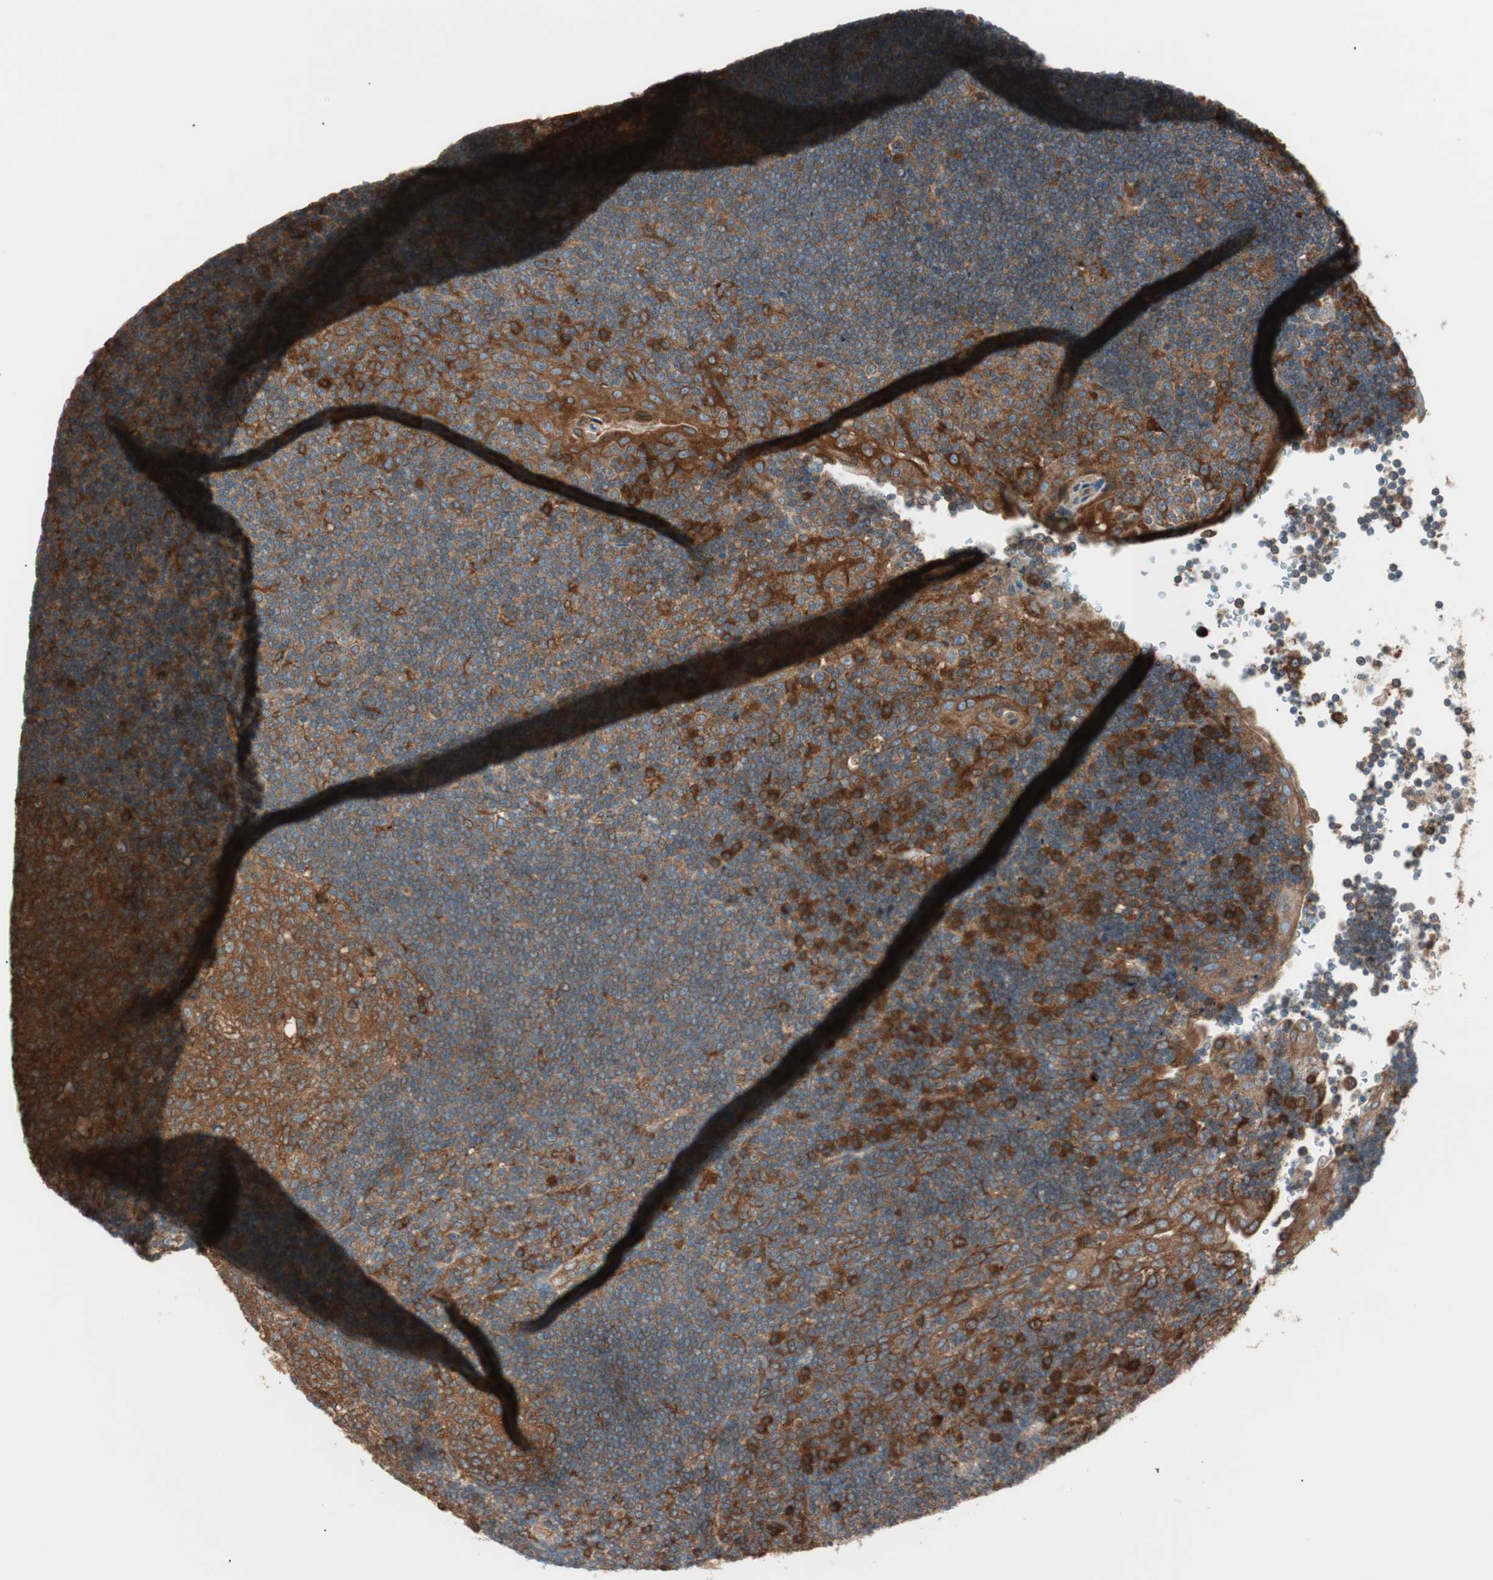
{"staining": {"intensity": "strong", "quantity": ">75%", "location": "cytoplasmic/membranous"}, "tissue": "tonsil", "cell_type": "Germinal center cells", "image_type": "normal", "snomed": [{"axis": "morphology", "description": "Normal tissue, NOS"}, {"axis": "topography", "description": "Tonsil"}], "caption": "Immunohistochemical staining of normal tonsil reveals strong cytoplasmic/membranous protein staining in about >75% of germinal center cells.", "gene": "RAB5A", "patient": {"sex": "female", "age": 40}}